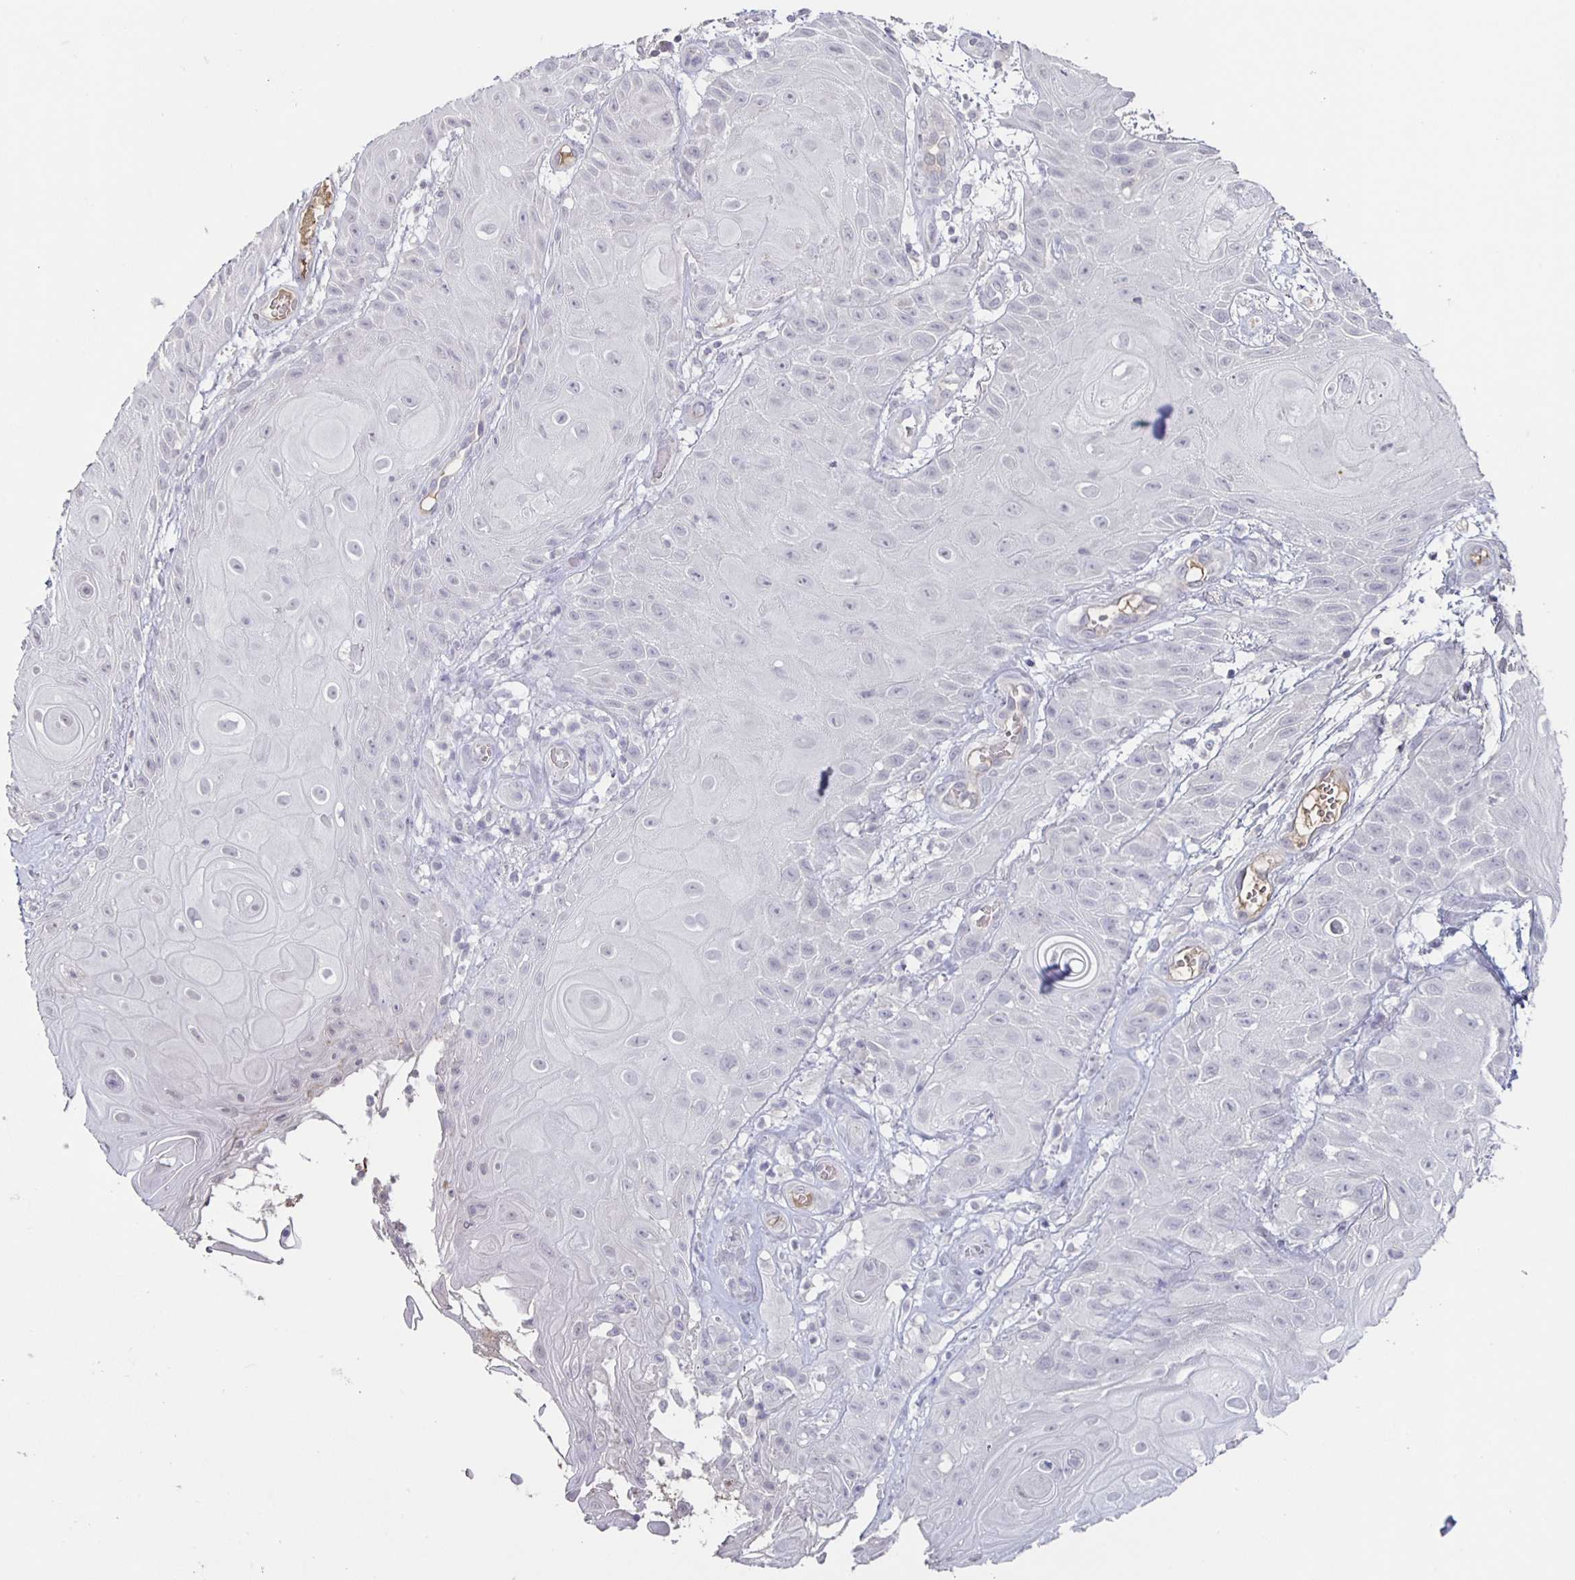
{"staining": {"intensity": "negative", "quantity": "none", "location": "none"}, "tissue": "skin cancer", "cell_type": "Tumor cells", "image_type": "cancer", "snomed": [{"axis": "morphology", "description": "Squamous cell carcinoma, NOS"}, {"axis": "topography", "description": "Skin"}], "caption": "Immunohistochemistry (IHC) image of neoplastic tissue: human skin cancer (squamous cell carcinoma) stained with DAB (3,3'-diaminobenzidine) demonstrates no significant protein positivity in tumor cells. (Stains: DAB immunohistochemistry with hematoxylin counter stain, Microscopy: brightfield microscopy at high magnification).", "gene": "INSL5", "patient": {"sex": "male", "age": 62}}